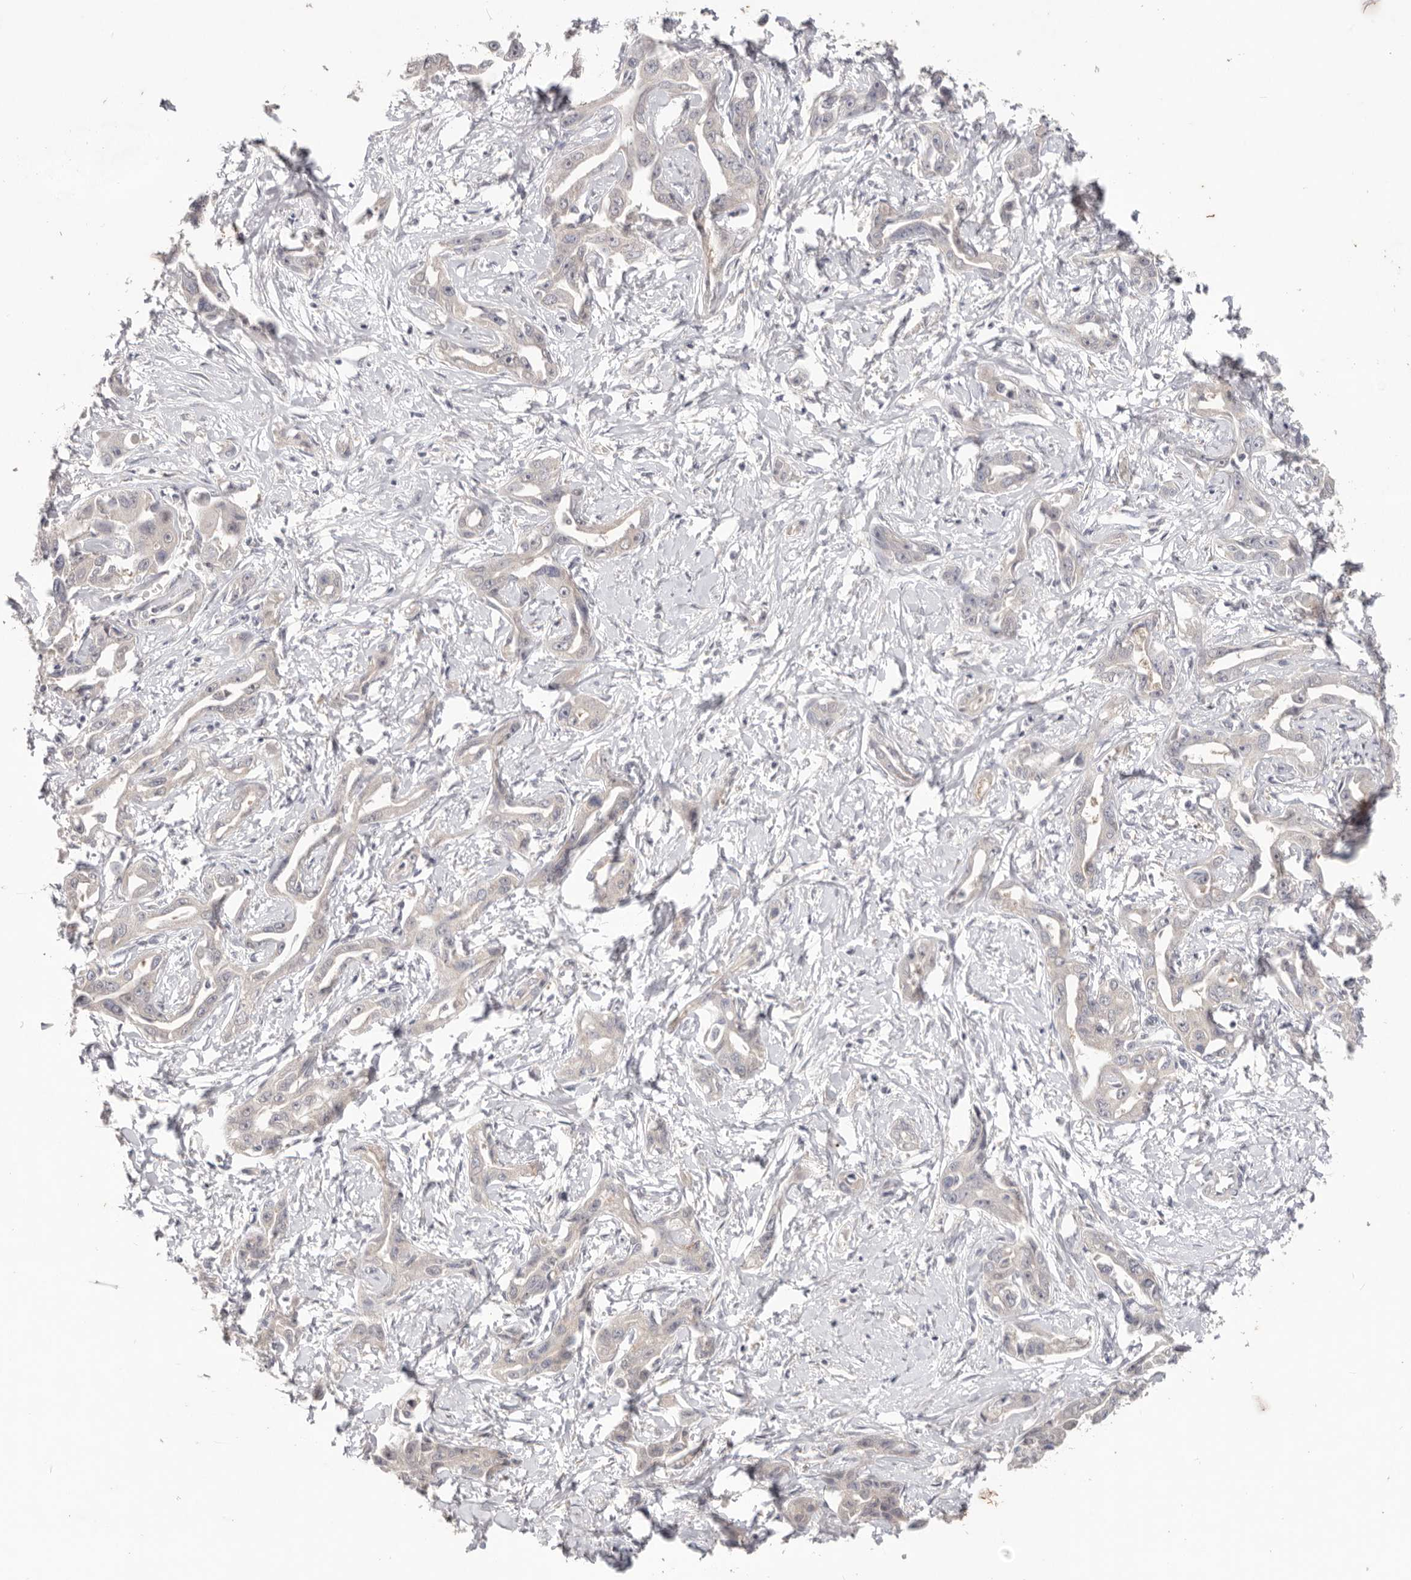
{"staining": {"intensity": "negative", "quantity": "none", "location": "none"}, "tissue": "liver cancer", "cell_type": "Tumor cells", "image_type": "cancer", "snomed": [{"axis": "morphology", "description": "Cholangiocarcinoma"}, {"axis": "topography", "description": "Liver"}], "caption": "An immunohistochemistry (IHC) histopathology image of liver cholangiocarcinoma is shown. There is no staining in tumor cells of liver cholangiocarcinoma.", "gene": "WDR77", "patient": {"sex": "male", "age": 59}}